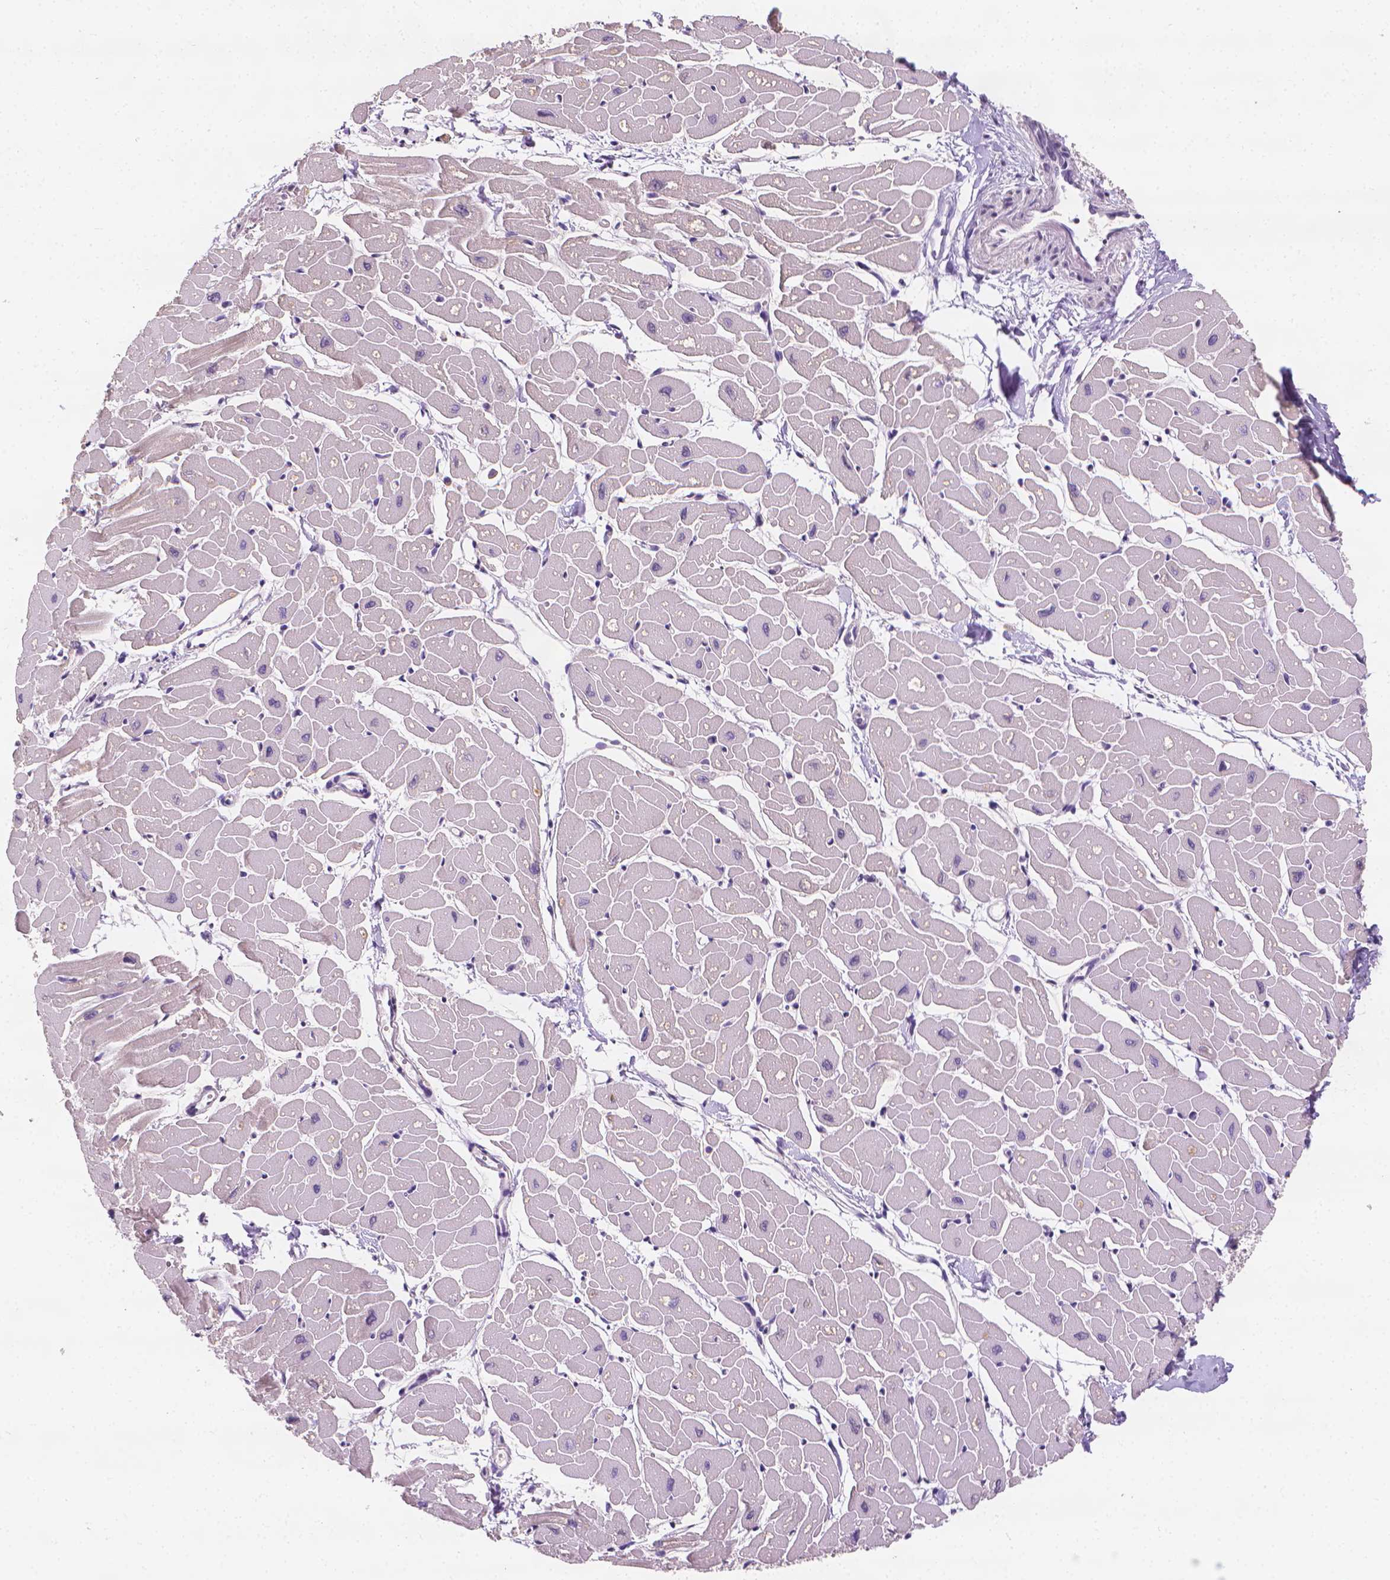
{"staining": {"intensity": "negative", "quantity": "none", "location": "none"}, "tissue": "heart muscle", "cell_type": "Cardiomyocytes", "image_type": "normal", "snomed": [{"axis": "morphology", "description": "Normal tissue, NOS"}, {"axis": "topography", "description": "Heart"}], "caption": "Cardiomyocytes are negative for brown protein staining in normal heart muscle. (Brightfield microscopy of DAB immunohistochemistry at high magnification).", "gene": "FASN", "patient": {"sex": "male", "age": 57}}